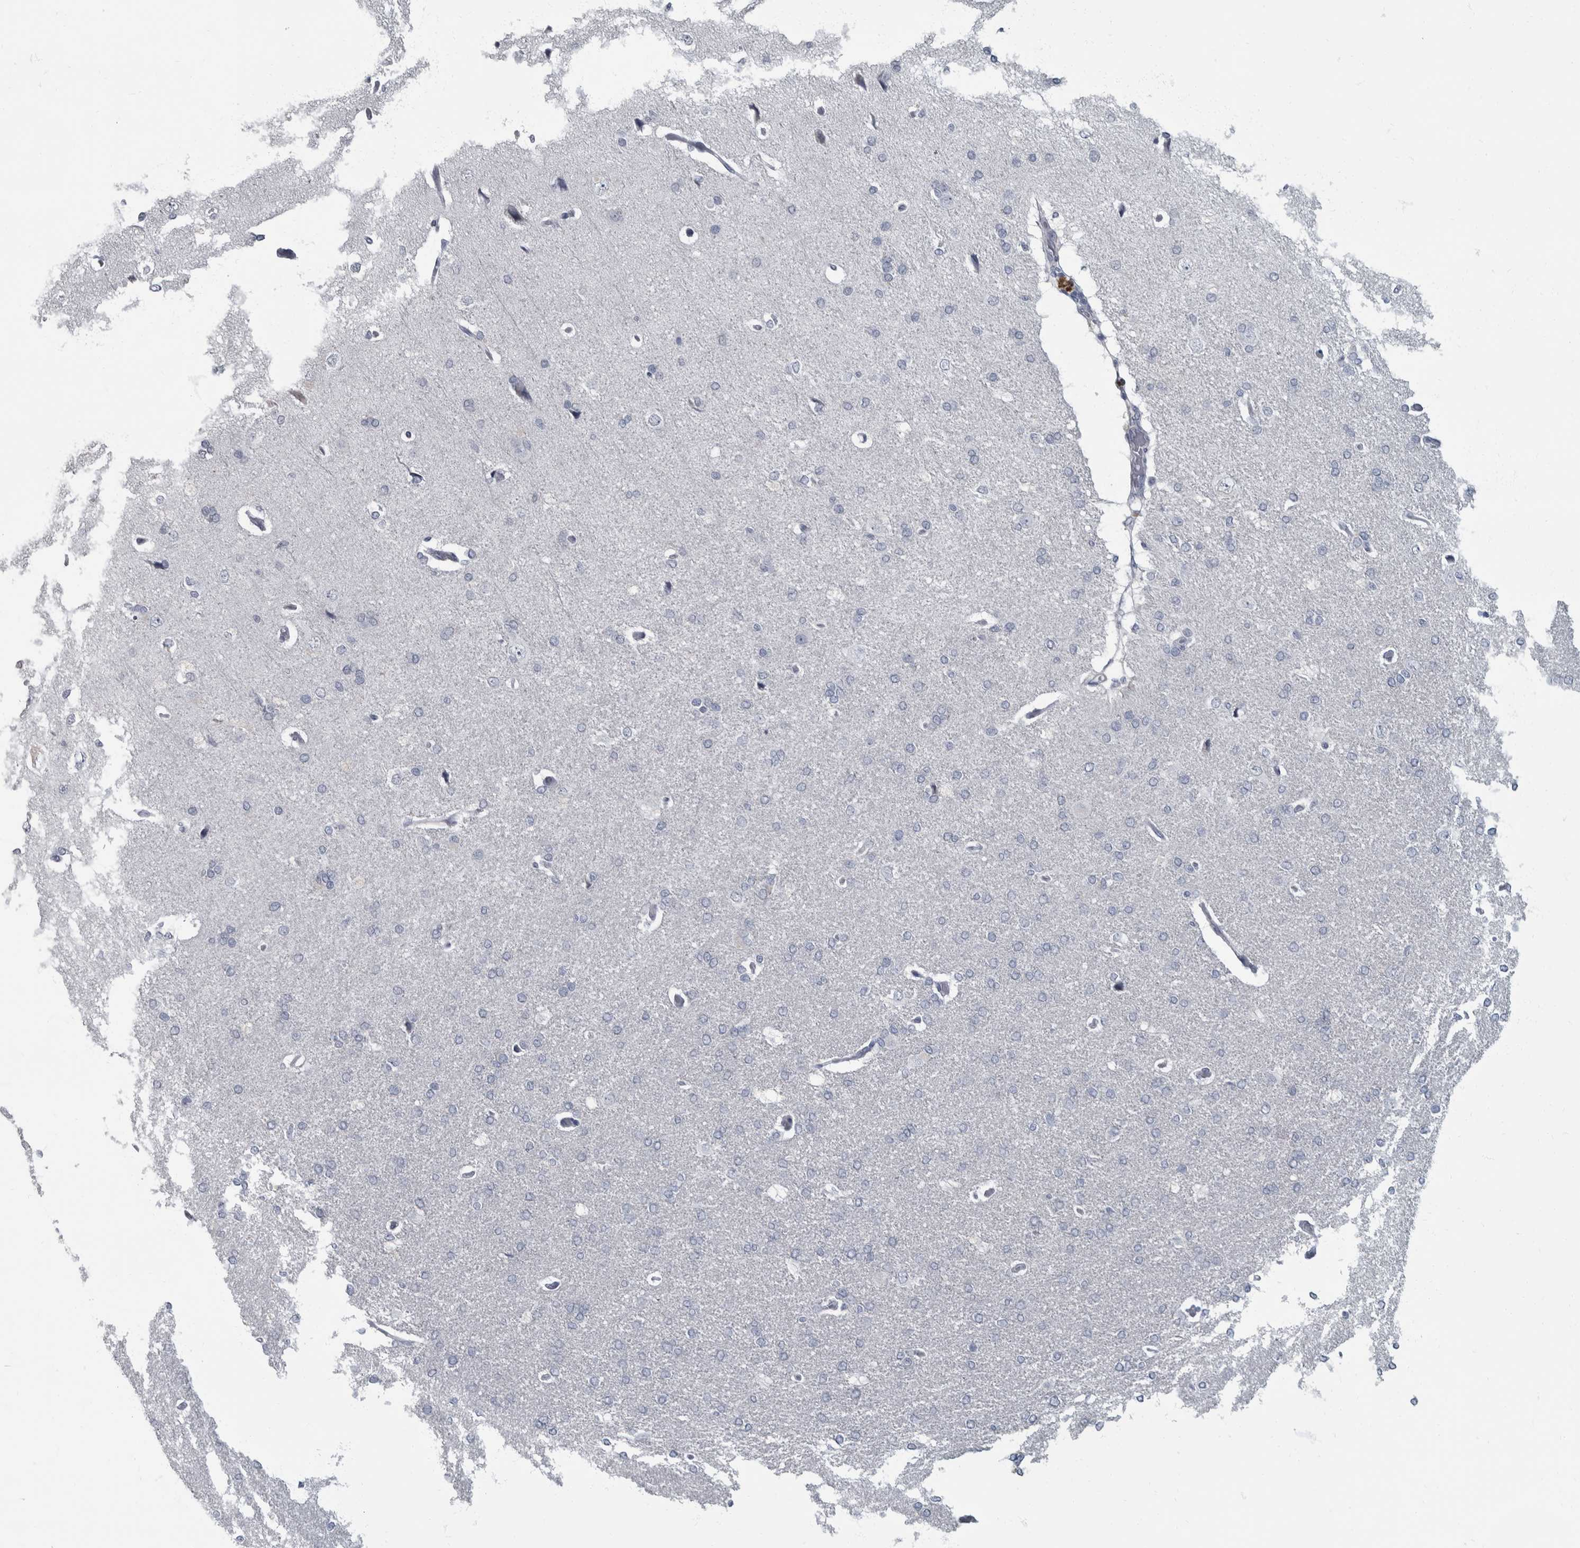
{"staining": {"intensity": "negative", "quantity": "none", "location": "none"}, "tissue": "cerebral cortex", "cell_type": "Endothelial cells", "image_type": "normal", "snomed": [{"axis": "morphology", "description": "Normal tissue, NOS"}, {"axis": "topography", "description": "Cerebral cortex"}], "caption": "A histopathology image of cerebral cortex stained for a protein displays no brown staining in endothelial cells. (Immunohistochemistry, brightfield microscopy, high magnification).", "gene": "DSG2", "patient": {"sex": "male", "age": 62}}